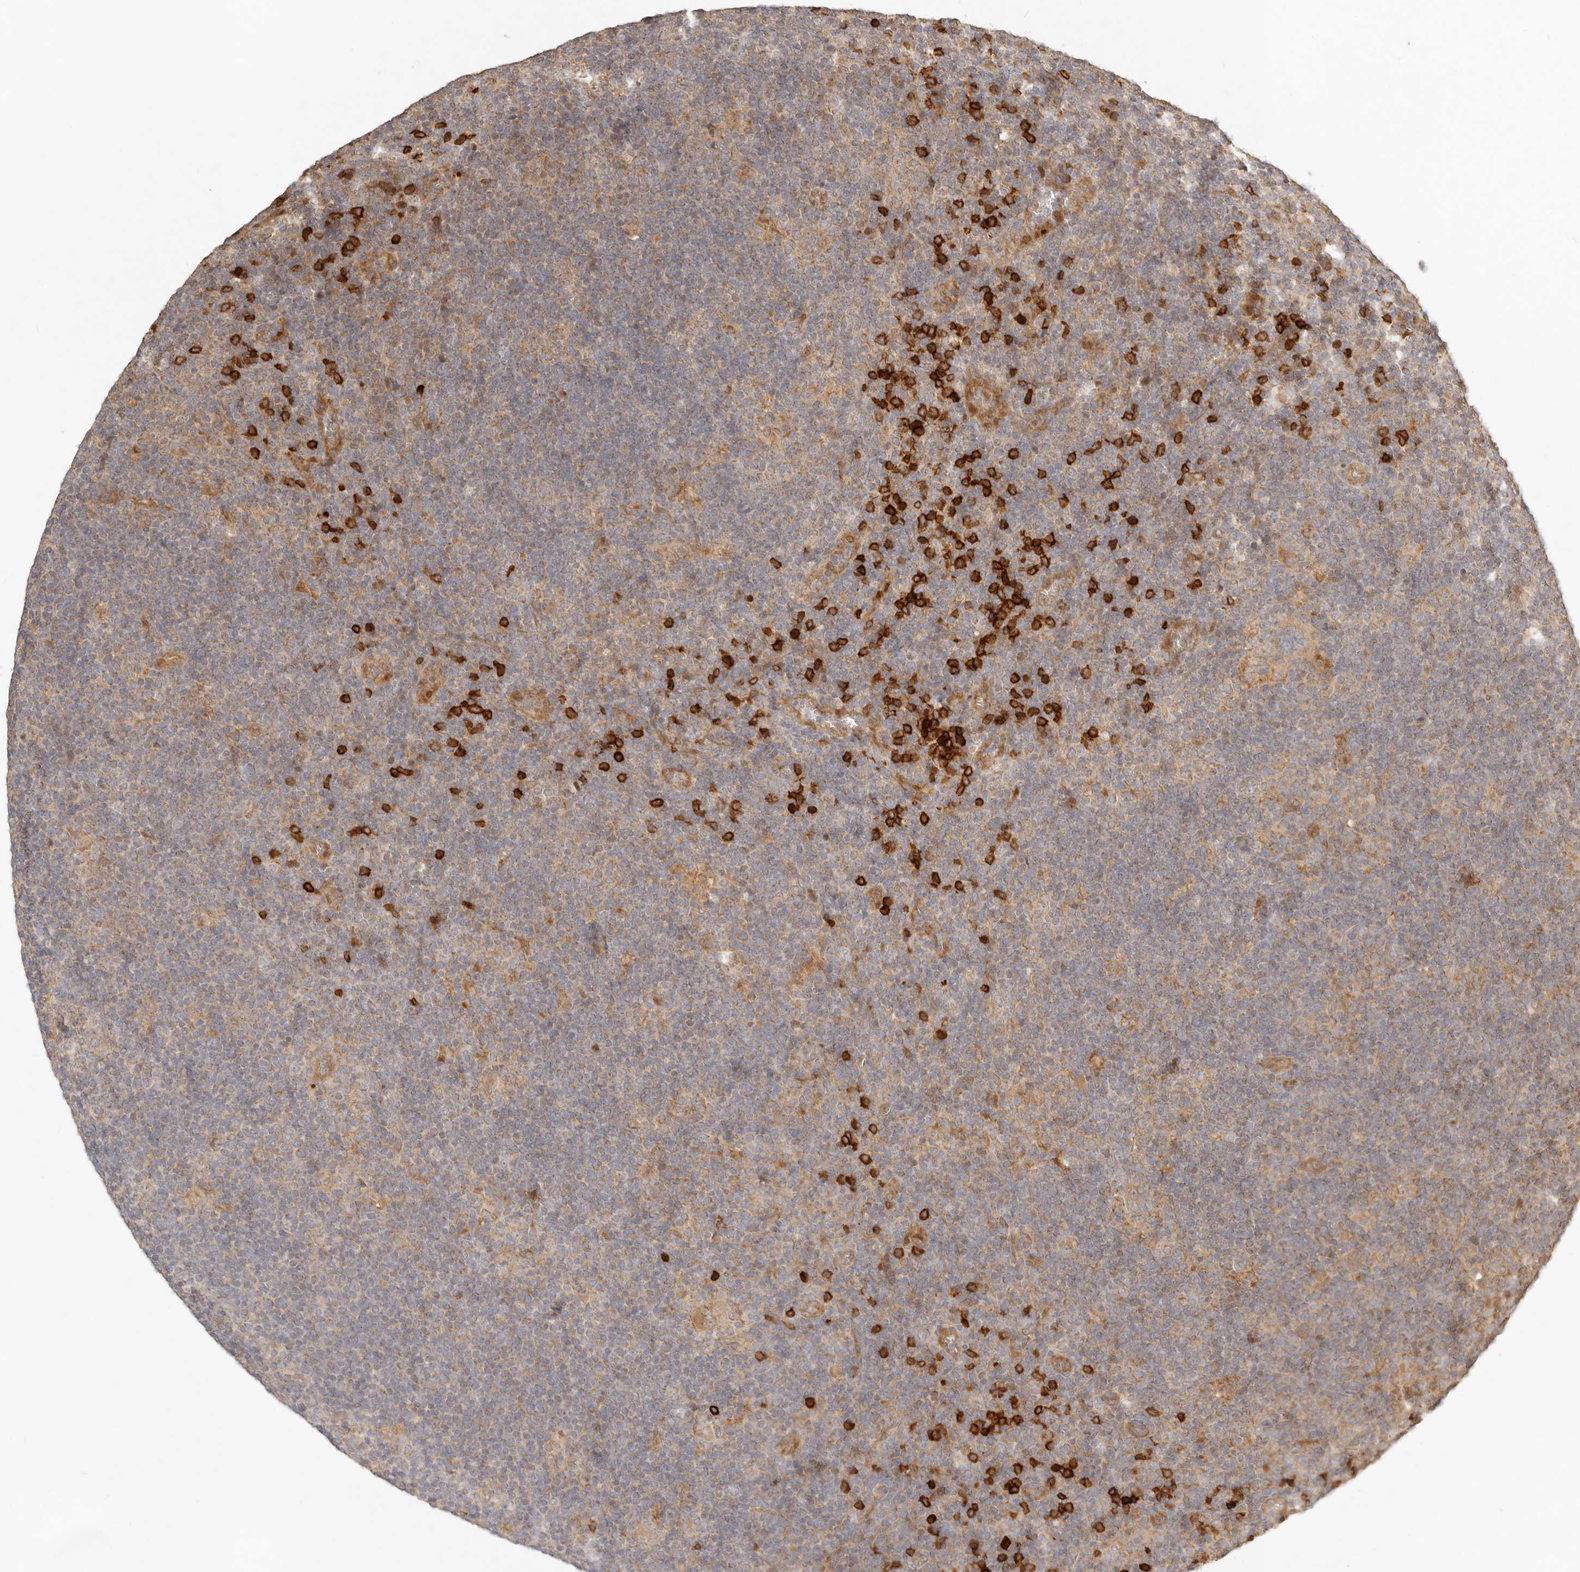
{"staining": {"intensity": "moderate", "quantity": "25%-75%", "location": "cytoplasmic/membranous"}, "tissue": "lymphoma", "cell_type": "Tumor cells", "image_type": "cancer", "snomed": [{"axis": "morphology", "description": "Hodgkin's disease, NOS"}, {"axis": "topography", "description": "Lymph node"}], "caption": "This micrograph exhibits lymphoma stained with immunohistochemistry to label a protein in brown. The cytoplasmic/membranous of tumor cells show moderate positivity for the protein. Nuclei are counter-stained blue.", "gene": "CLEC4C", "patient": {"sex": "female", "age": 57}}